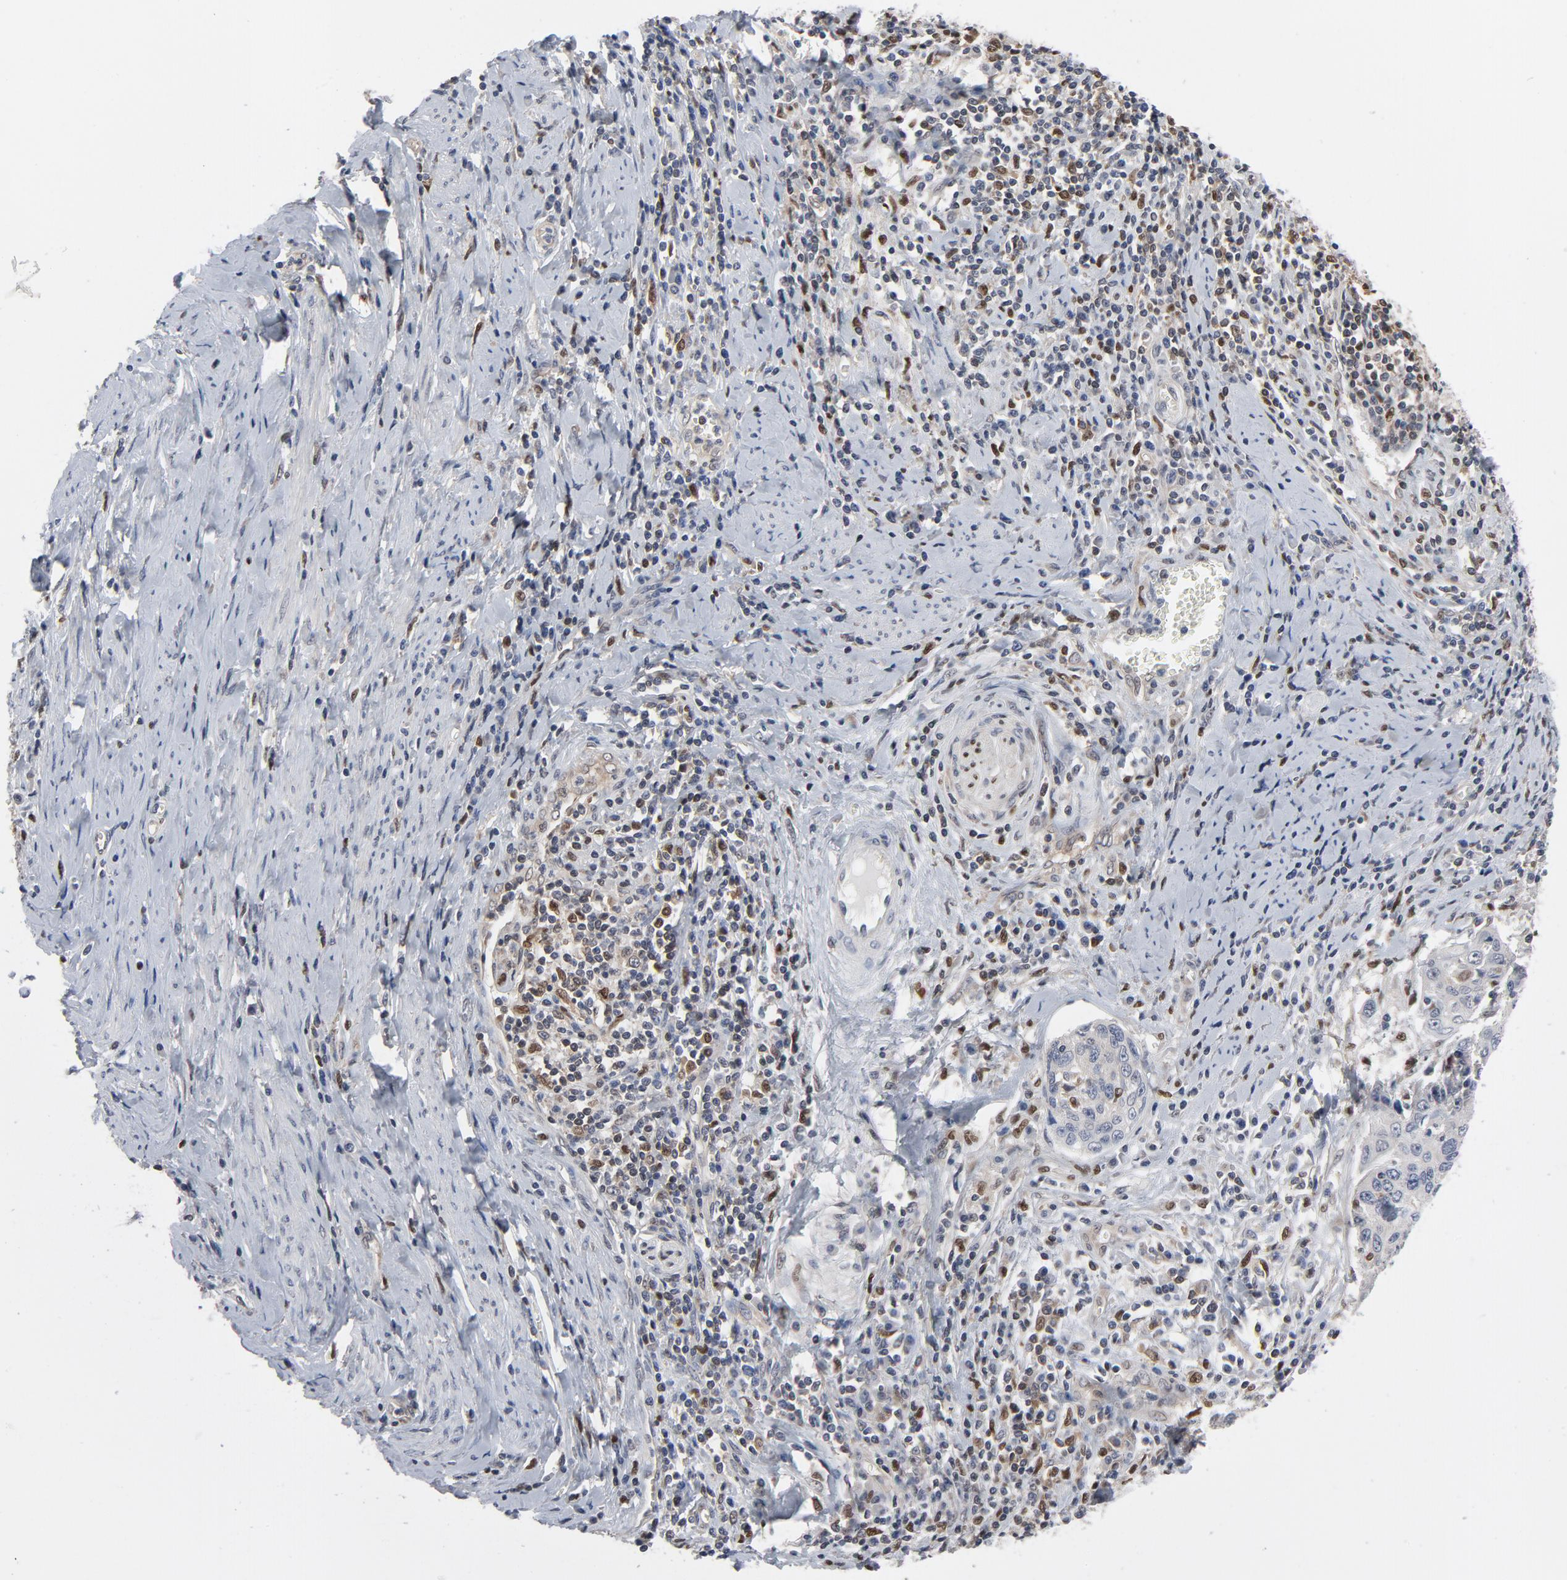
{"staining": {"intensity": "negative", "quantity": "none", "location": "none"}, "tissue": "cervical cancer", "cell_type": "Tumor cells", "image_type": "cancer", "snomed": [{"axis": "morphology", "description": "Squamous cell carcinoma, NOS"}, {"axis": "topography", "description": "Cervix"}], "caption": "A photomicrograph of human cervical squamous cell carcinoma is negative for staining in tumor cells.", "gene": "NFKB1", "patient": {"sex": "female", "age": 53}}